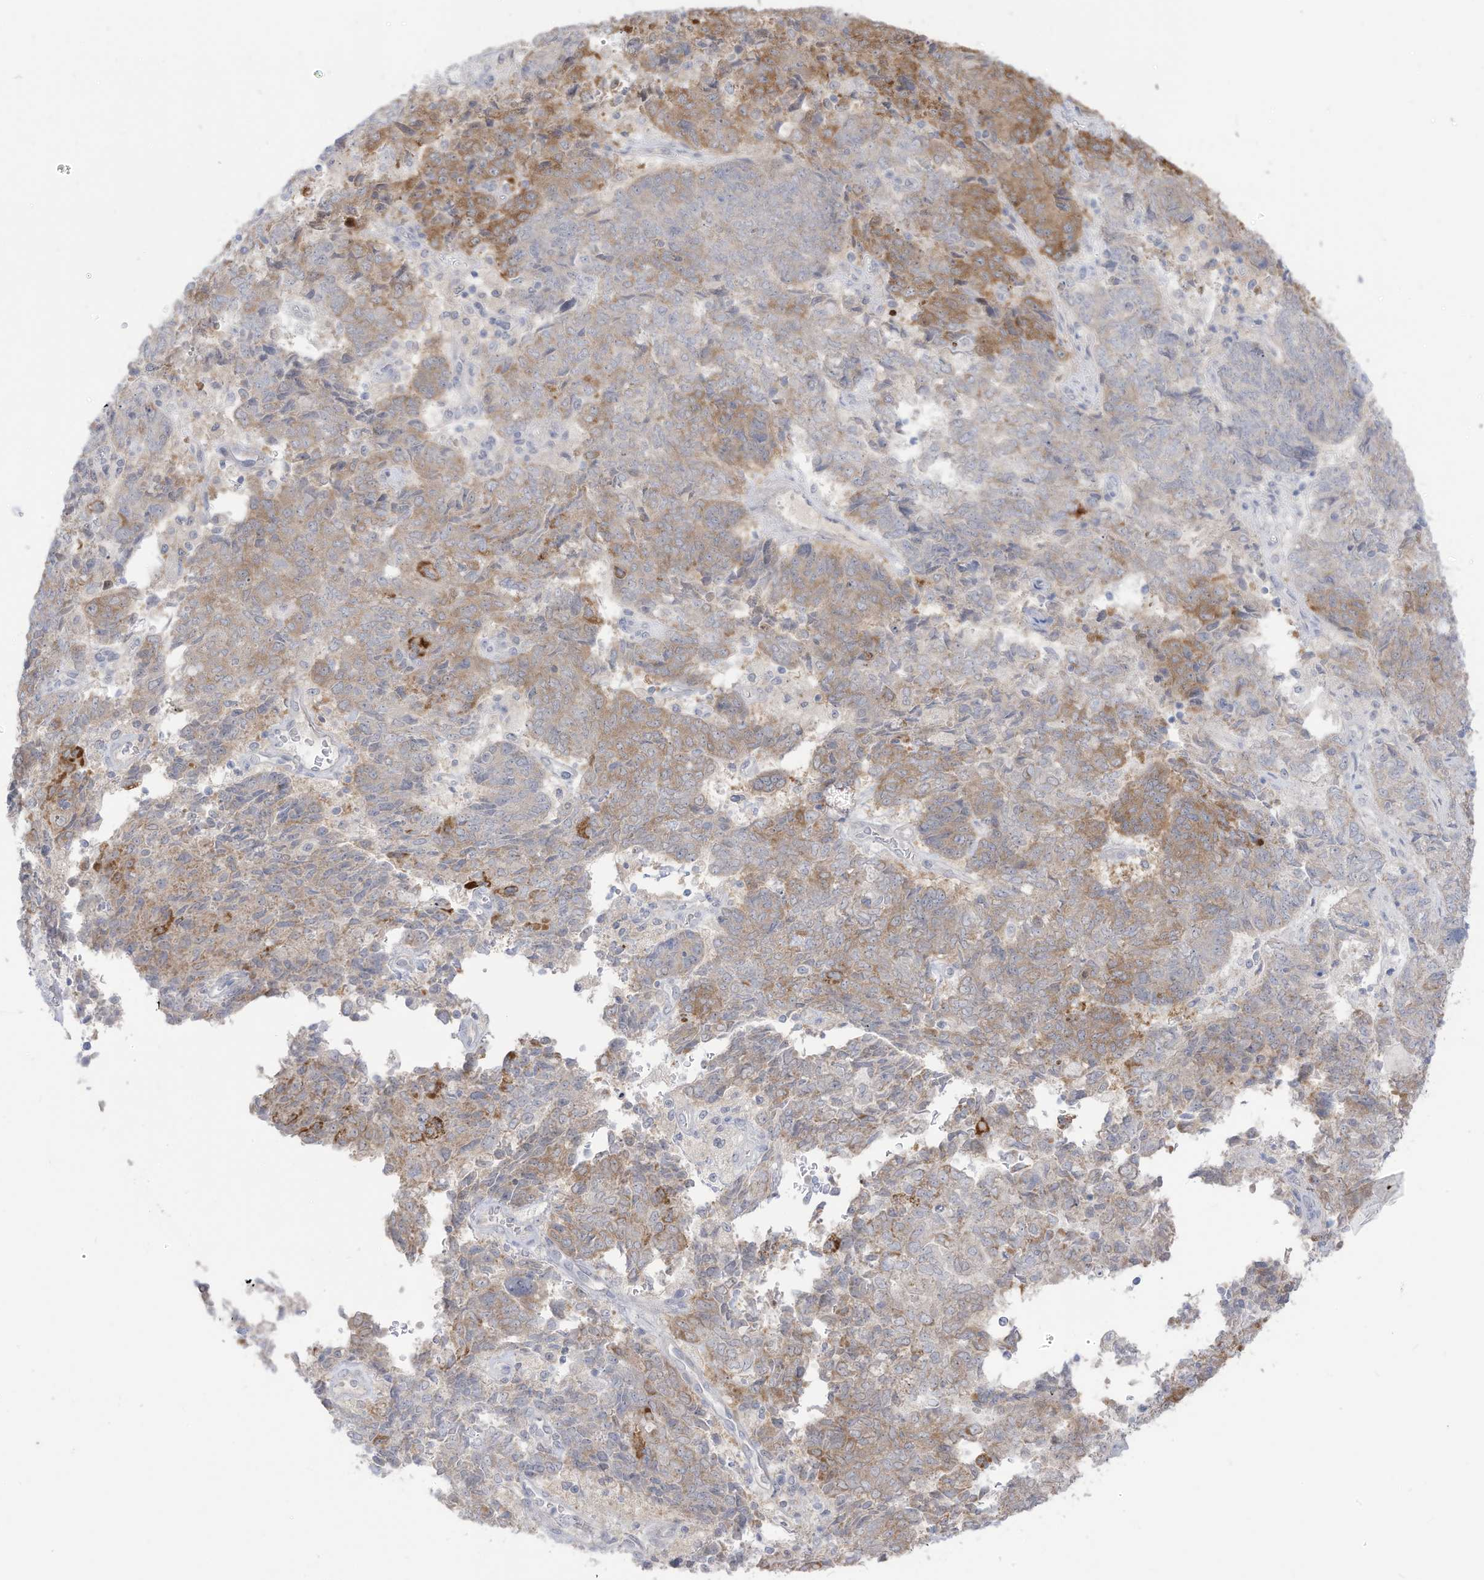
{"staining": {"intensity": "moderate", "quantity": "25%-75%", "location": "cytoplasmic/membranous"}, "tissue": "endometrial cancer", "cell_type": "Tumor cells", "image_type": "cancer", "snomed": [{"axis": "morphology", "description": "Adenocarcinoma, NOS"}, {"axis": "topography", "description": "Endometrium"}], "caption": "Adenocarcinoma (endometrial) stained with a protein marker reveals moderate staining in tumor cells.", "gene": "OGT", "patient": {"sex": "female", "age": 80}}